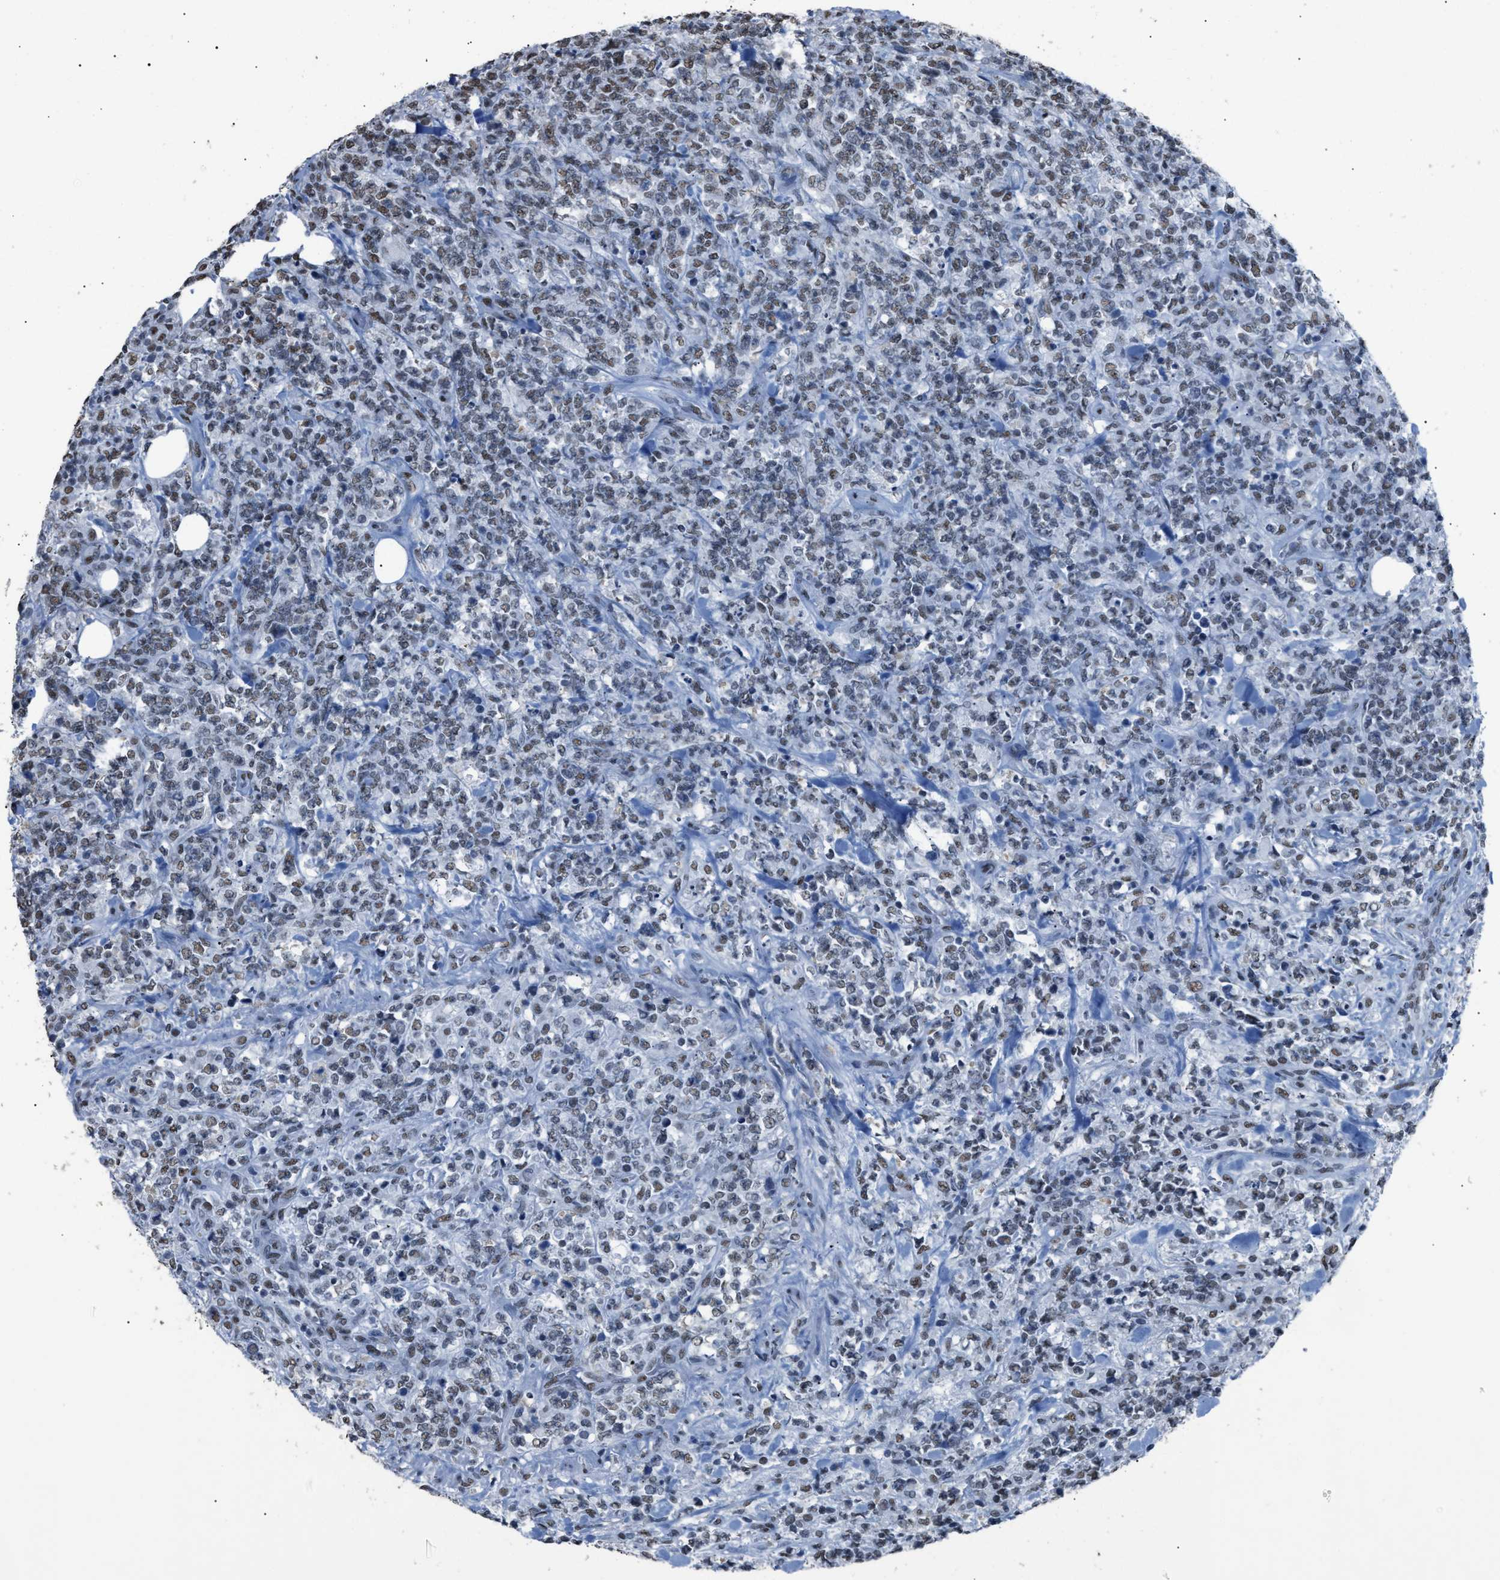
{"staining": {"intensity": "weak", "quantity": ">75%", "location": "nuclear"}, "tissue": "lymphoma", "cell_type": "Tumor cells", "image_type": "cancer", "snomed": [{"axis": "morphology", "description": "Malignant lymphoma, non-Hodgkin's type, High grade"}, {"axis": "topography", "description": "Soft tissue"}], "caption": "This is a micrograph of immunohistochemistry staining of malignant lymphoma, non-Hodgkin's type (high-grade), which shows weak expression in the nuclear of tumor cells.", "gene": "CCAR2", "patient": {"sex": "male", "age": 18}}